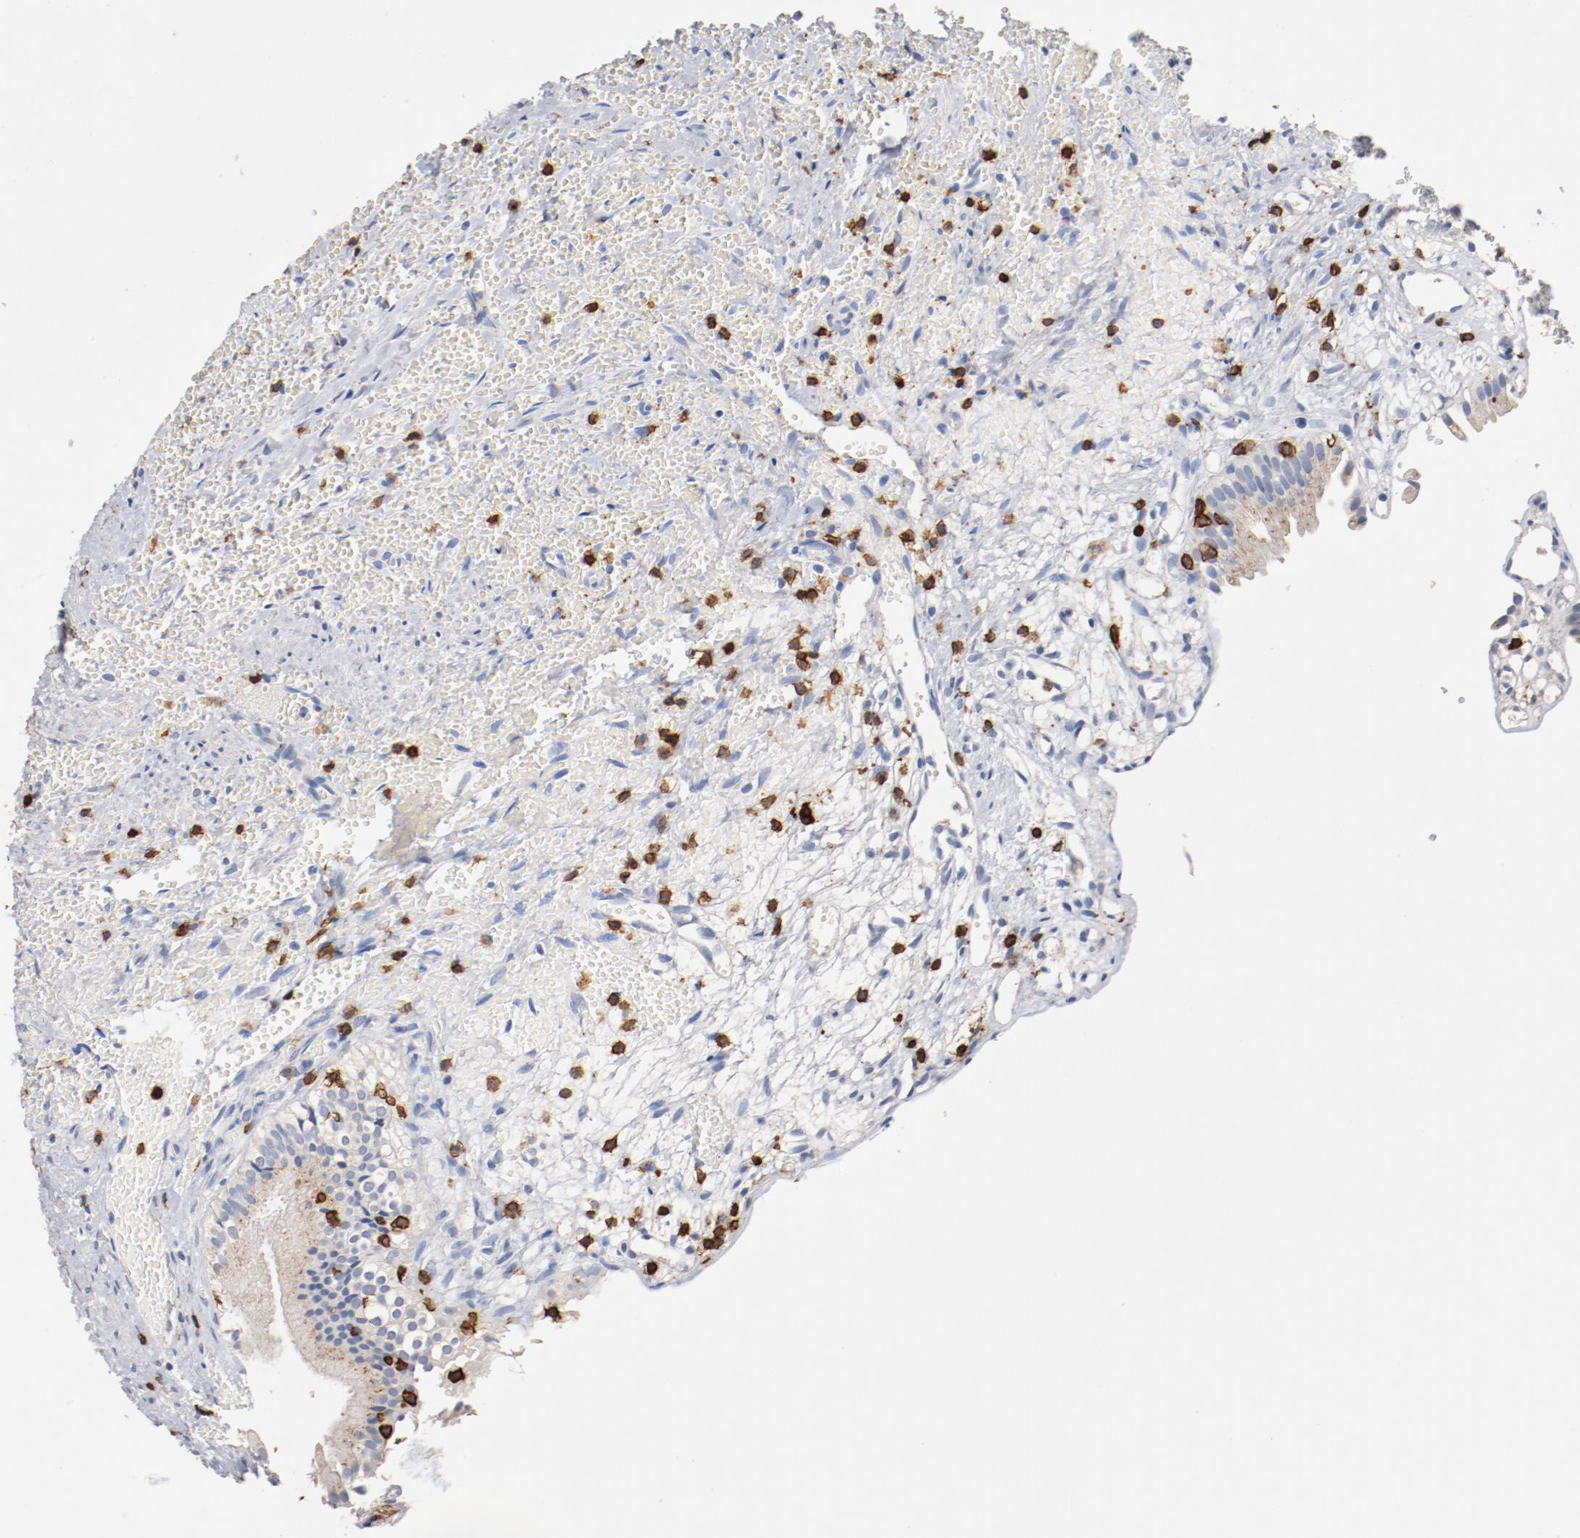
{"staining": {"intensity": "moderate", "quantity": "25%-75%", "location": "cytoplasmic/membranous"}, "tissue": "gallbladder", "cell_type": "Glandular cells", "image_type": "normal", "snomed": [{"axis": "morphology", "description": "Normal tissue, NOS"}, {"axis": "topography", "description": "Gallbladder"}], "caption": "Immunohistochemistry (IHC) micrograph of normal gallbladder stained for a protein (brown), which shows medium levels of moderate cytoplasmic/membranous expression in about 25%-75% of glandular cells.", "gene": "CD247", "patient": {"sex": "male", "age": 65}}